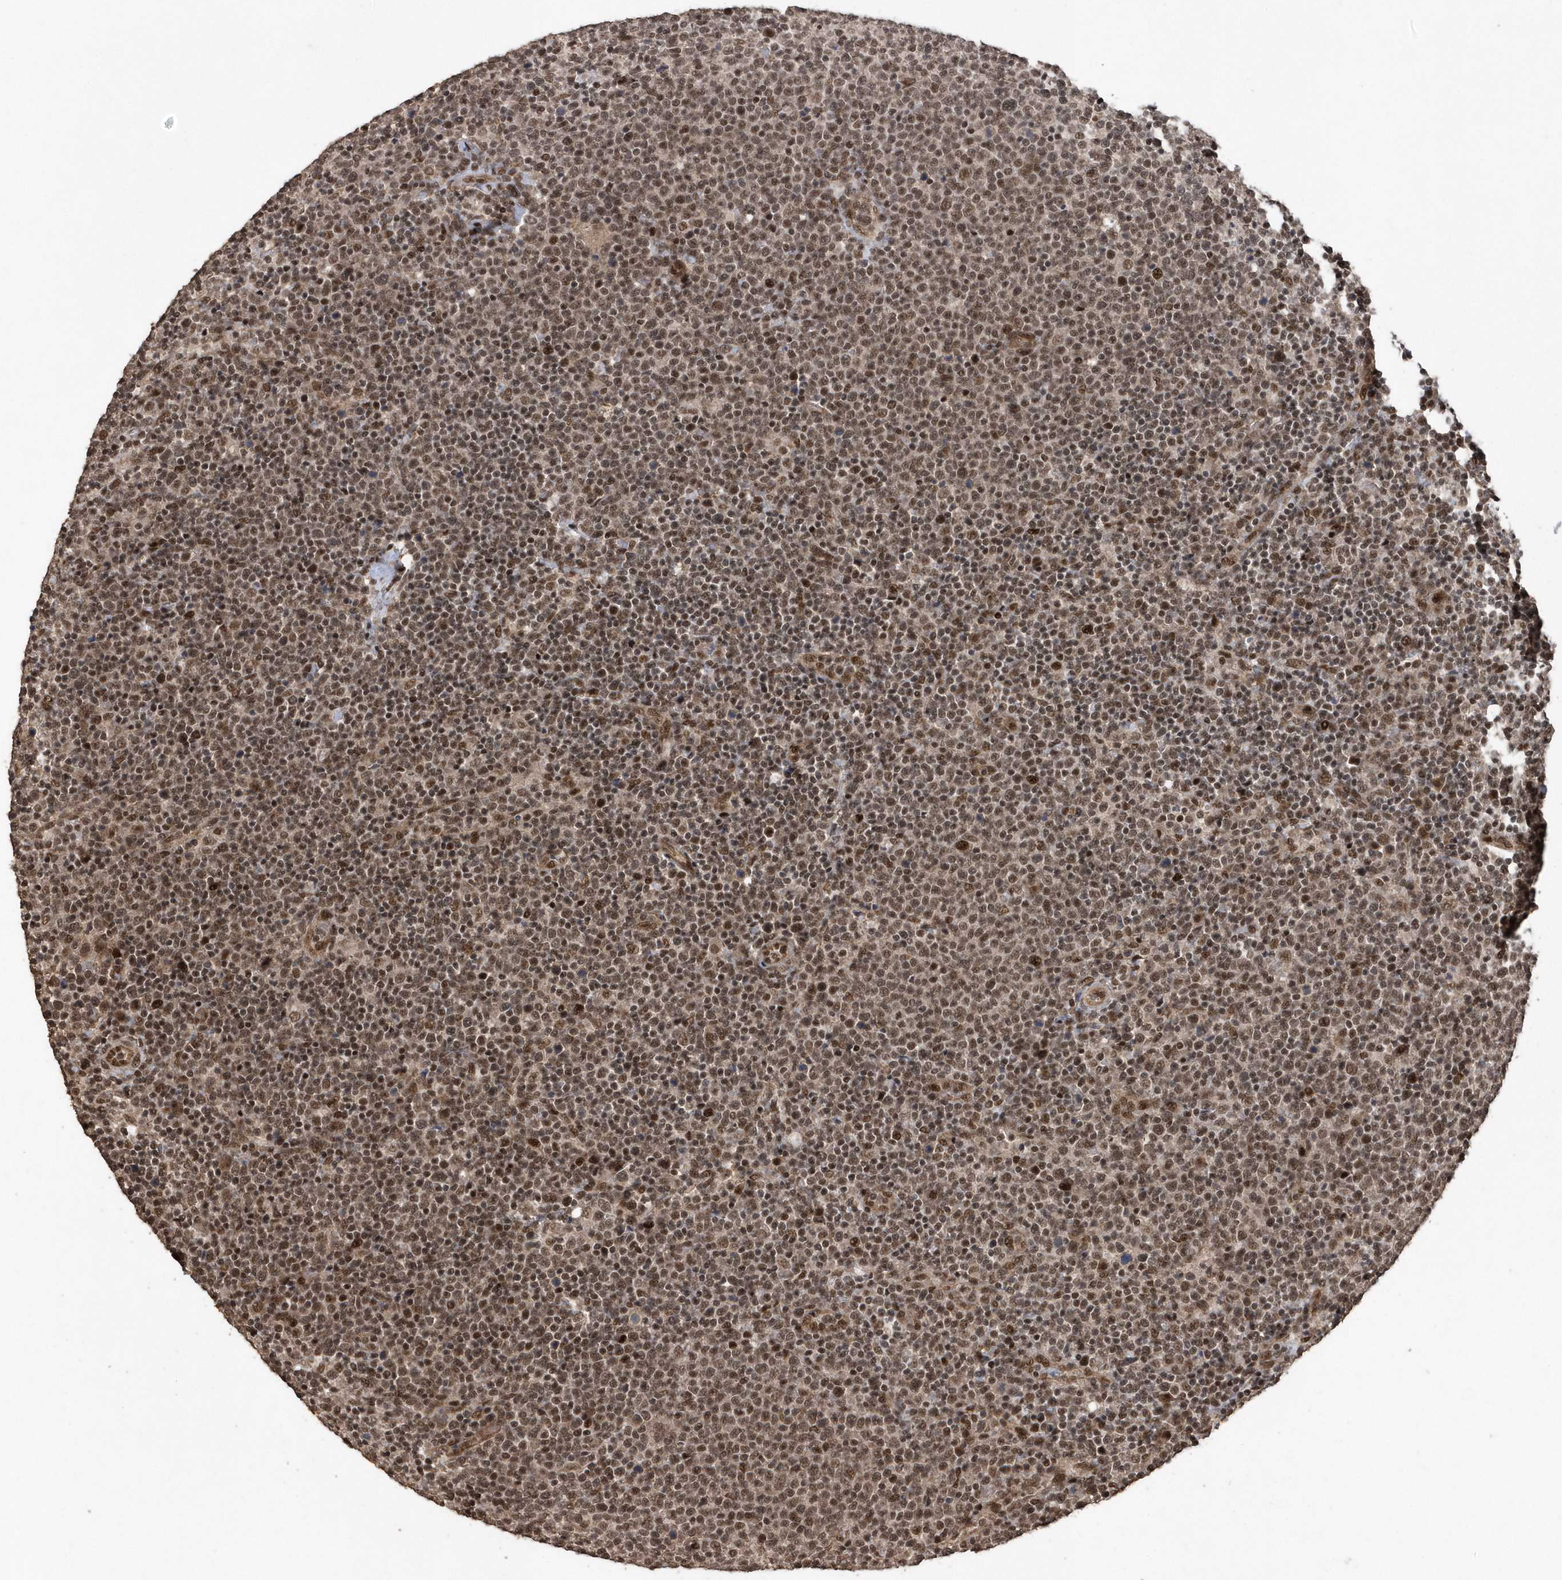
{"staining": {"intensity": "moderate", "quantity": ">75%", "location": "nuclear"}, "tissue": "lymphoma", "cell_type": "Tumor cells", "image_type": "cancer", "snomed": [{"axis": "morphology", "description": "Malignant lymphoma, non-Hodgkin's type, High grade"}, {"axis": "topography", "description": "Lymph node"}], "caption": "IHC image of neoplastic tissue: human malignant lymphoma, non-Hodgkin's type (high-grade) stained using IHC demonstrates medium levels of moderate protein expression localized specifically in the nuclear of tumor cells, appearing as a nuclear brown color.", "gene": "INTS12", "patient": {"sex": "male", "age": 61}}